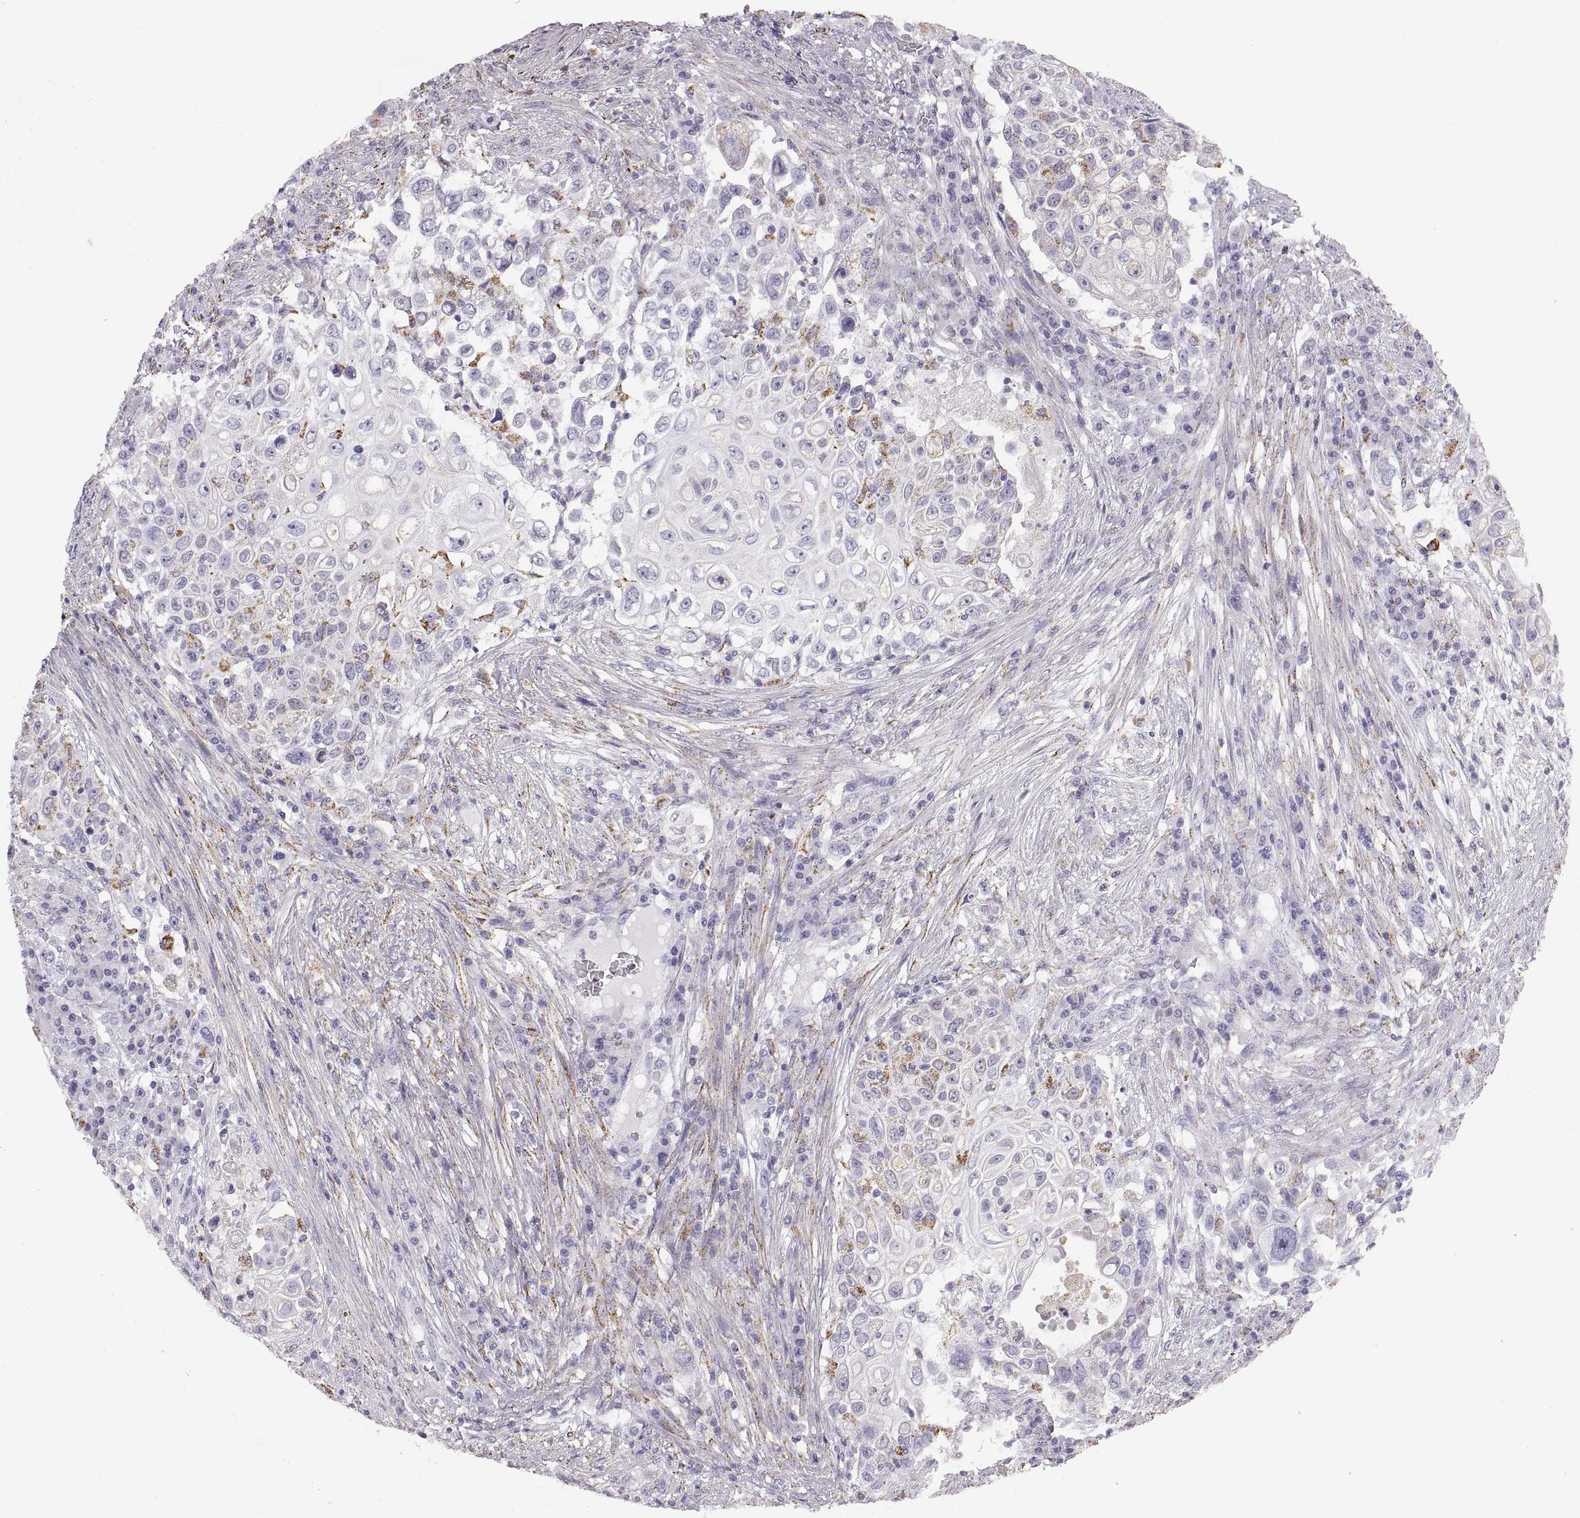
{"staining": {"intensity": "moderate", "quantity": "<25%", "location": "cytoplasmic/membranous"}, "tissue": "urothelial cancer", "cell_type": "Tumor cells", "image_type": "cancer", "snomed": [{"axis": "morphology", "description": "Urothelial carcinoma, High grade"}, {"axis": "topography", "description": "Urinary bladder"}], "caption": "IHC histopathology image of neoplastic tissue: human urothelial carcinoma (high-grade) stained using IHC shows low levels of moderate protein expression localized specifically in the cytoplasmic/membranous of tumor cells, appearing as a cytoplasmic/membranous brown color.", "gene": "COL9A3", "patient": {"sex": "female", "age": 56}}